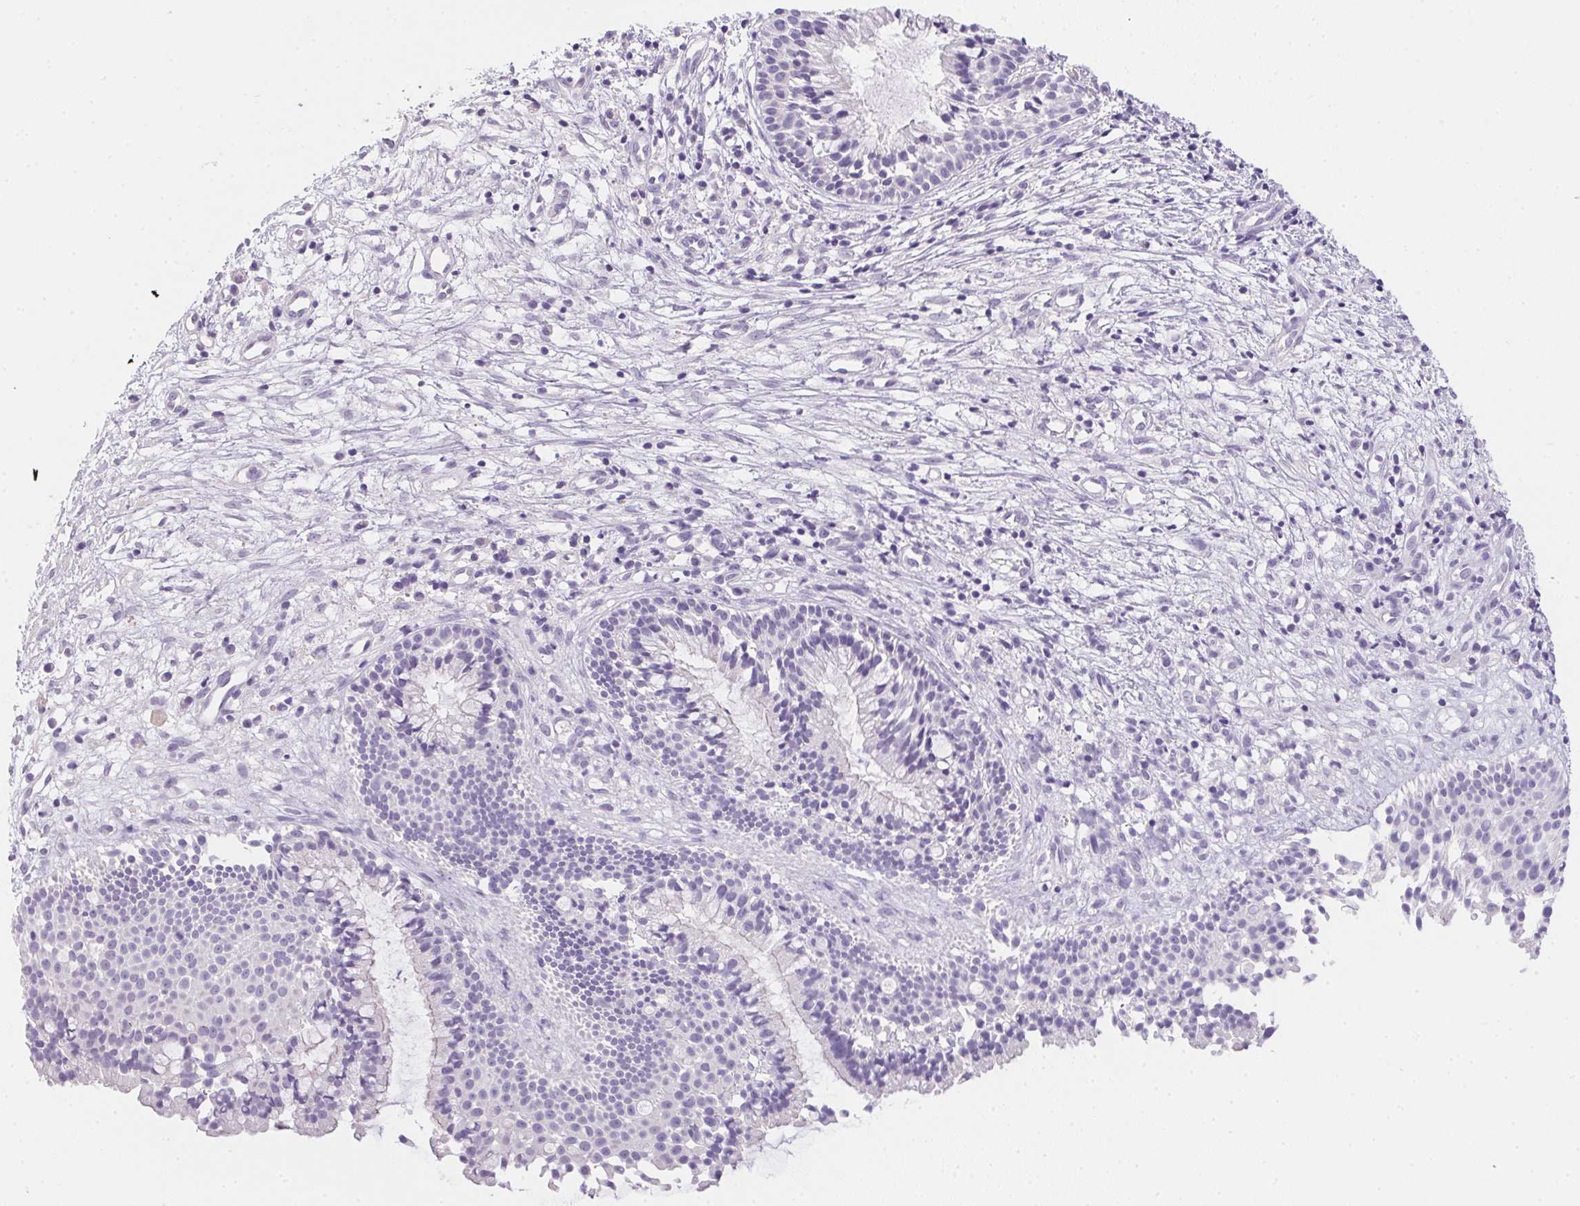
{"staining": {"intensity": "negative", "quantity": "none", "location": "none"}, "tissue": "nasopharynx", "cell_type": "Respiratory epithelial cells", "image_type": "normal", "snomed": [{"axis": "morphology", "description": "Normal tissue, NOS"}, {"axis": "topography", "description": "Nasopharynx"}], "caption": "The IHC image has no significant expression in respiratory epithelial cells of nasopharynx.", "gene": "MYL4", "patient": {"sex": "male", "age": 67}}